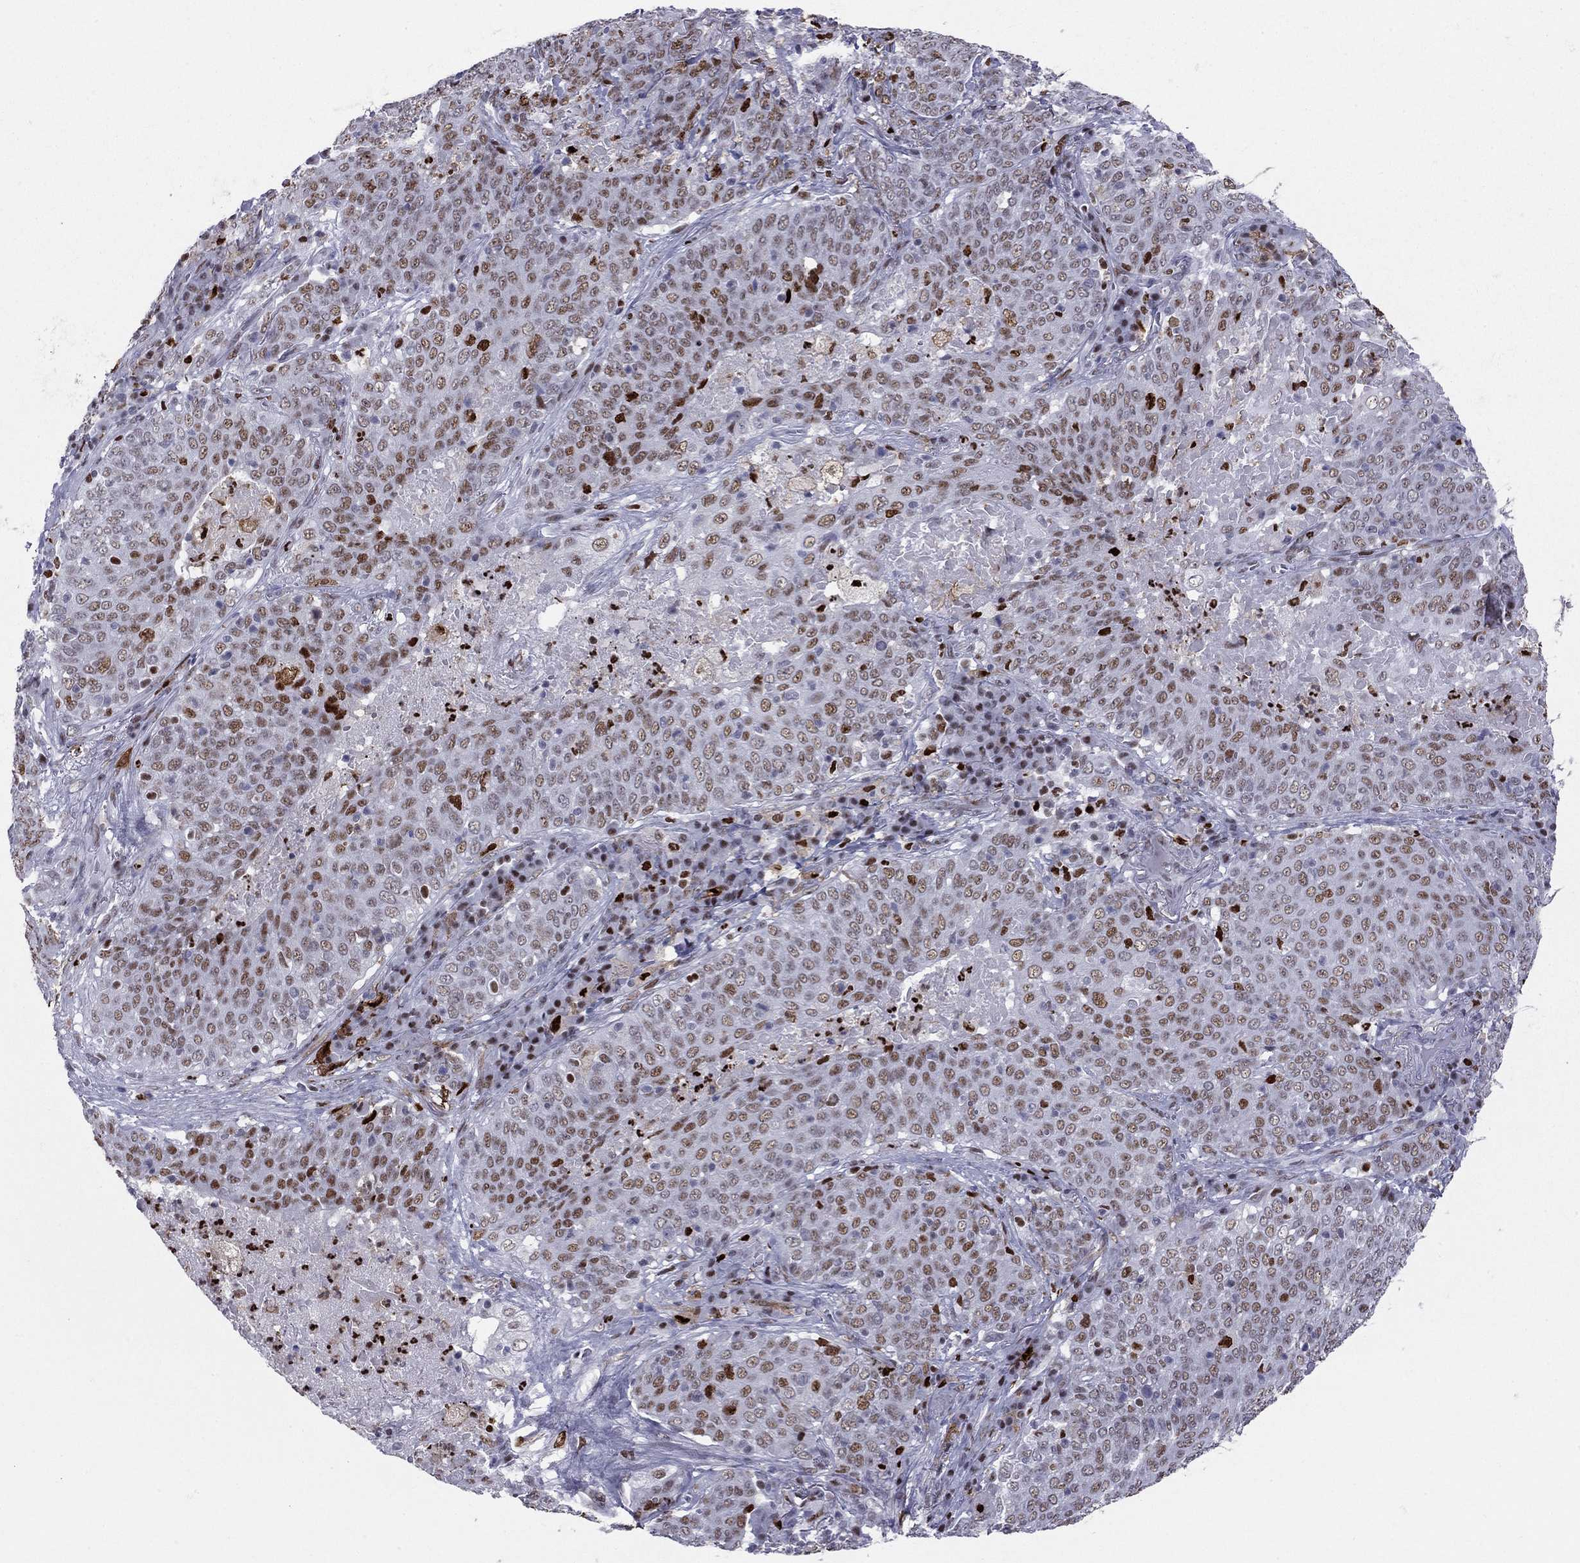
{"staining": {"intensity": "moderate", "quantity": "25%-75%", "location": "nuclear"}, "tissue": "lung cancer", "cell_type": "Tumor cells", "image_type": "cancer", "snomed": [{"axis": "morphology", "description": "Squamous cell carcinoma, NOS"}, {"axis": "topography", "description": "Lung"}], "caption": "Human squamous cell carcinoma (lung) stained with a brown dye reveals moderate nuclear positive positivity in about 25%-75% of tumor cells.", "gene": "PCGF3", "patient": {"sex": "male", "age": 82}}